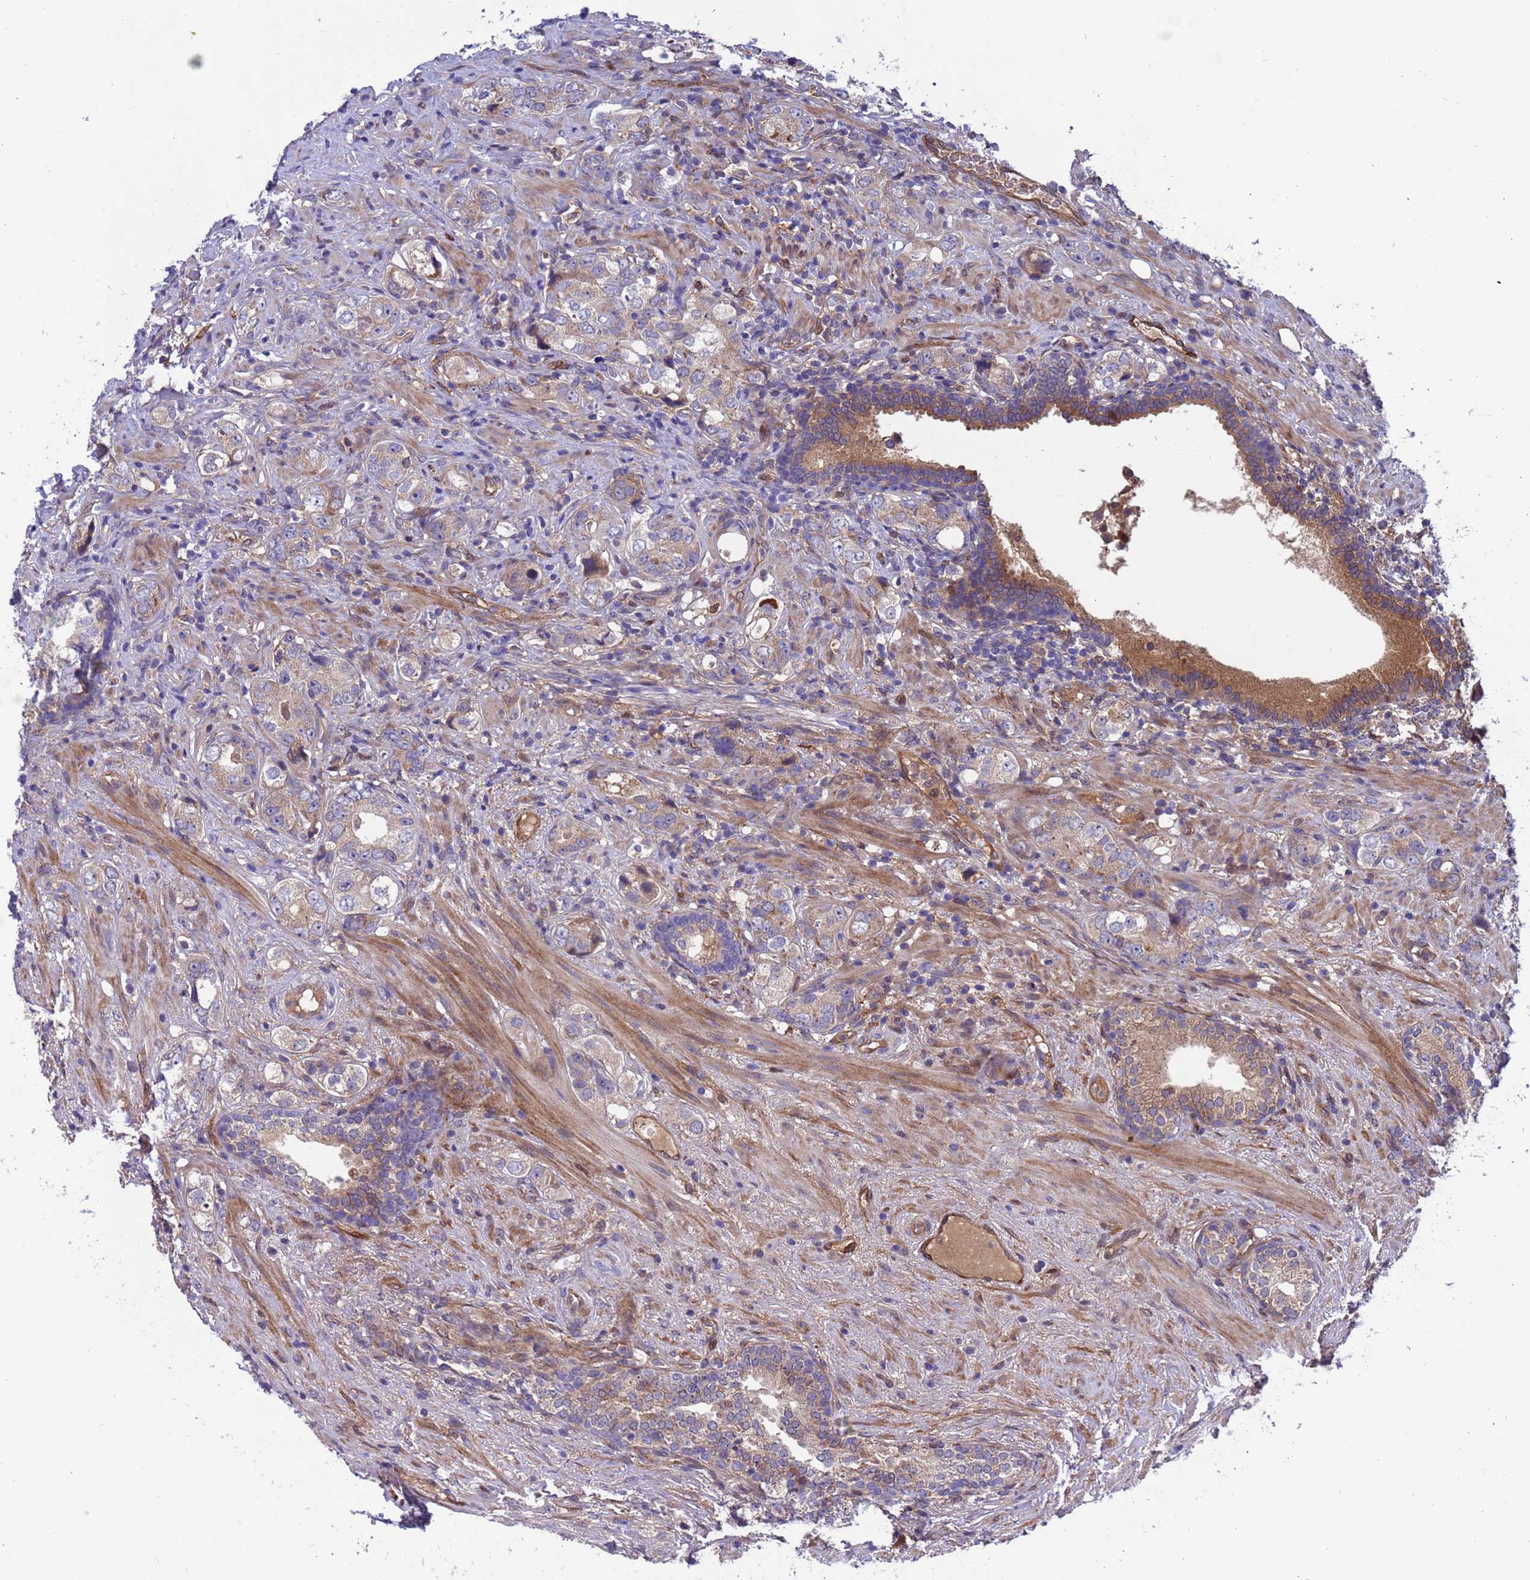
{"staining": {"intensity": "weak", "quantity": "25%-75%", "location": "cytoplasmic/membranous"}, "tissue": "prostate cancer", "cell_type": "Tumor cells", "image_type": "cancer", "snomed": [{"axis": "morphology", "description": "Adenocarcinoma, High grade"}, {"axis": "topography", "description": "Prostate"}], "caption": "Approximately 25%-75% of tumor cells in human prostate high-grade adenocarcinoma demonstrate weak cytoplasmic/membranous protein positivity as visualized by brown immunohistochemical staining.", "gene": "FOXRED1", "patient": {"sex": "male", "age": 63}}